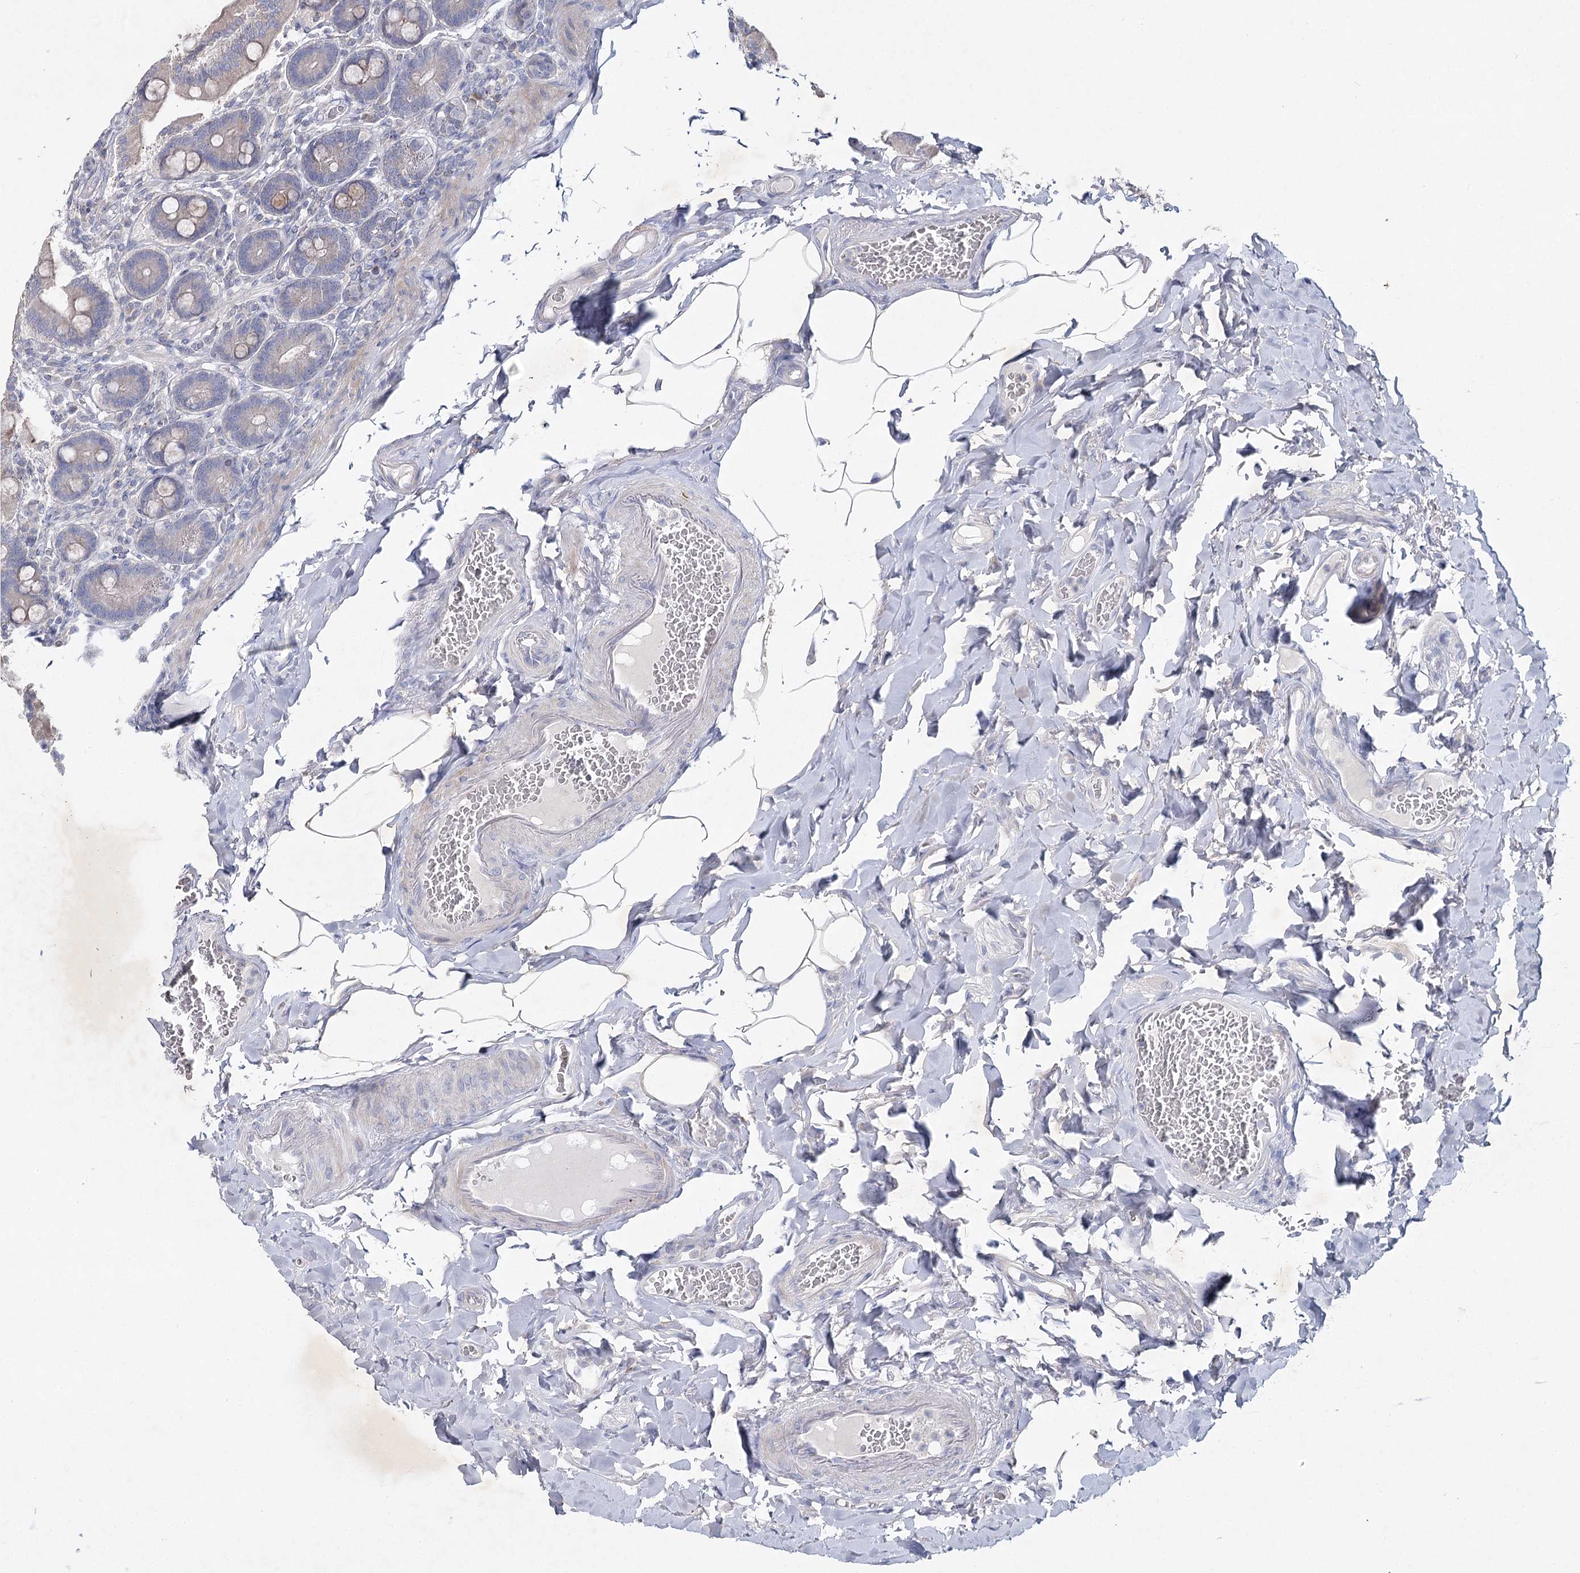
{"staining": {"intensity": "weak", "quantity": "25%-75%", "location": "cytoplasmic/membranous"}, "tissue": "duodenum", "cell_type": "Glandular cells", "image_type": "normal", "snomed": [{"axis": "morphology", "description": "Normal tissue, NOS"}, {"axis": "topography", "description": "Duodenum"}], "caption": "Protein staining by immunohistochemistry exhibits weak cytoplasmic/membranous staining in approximately 25%-75% of glandular cells in normal duodenum. Nuclei are stained in blue.", "gene": "MAP3K13", "patient": {"sex": "female", "age": 62}}